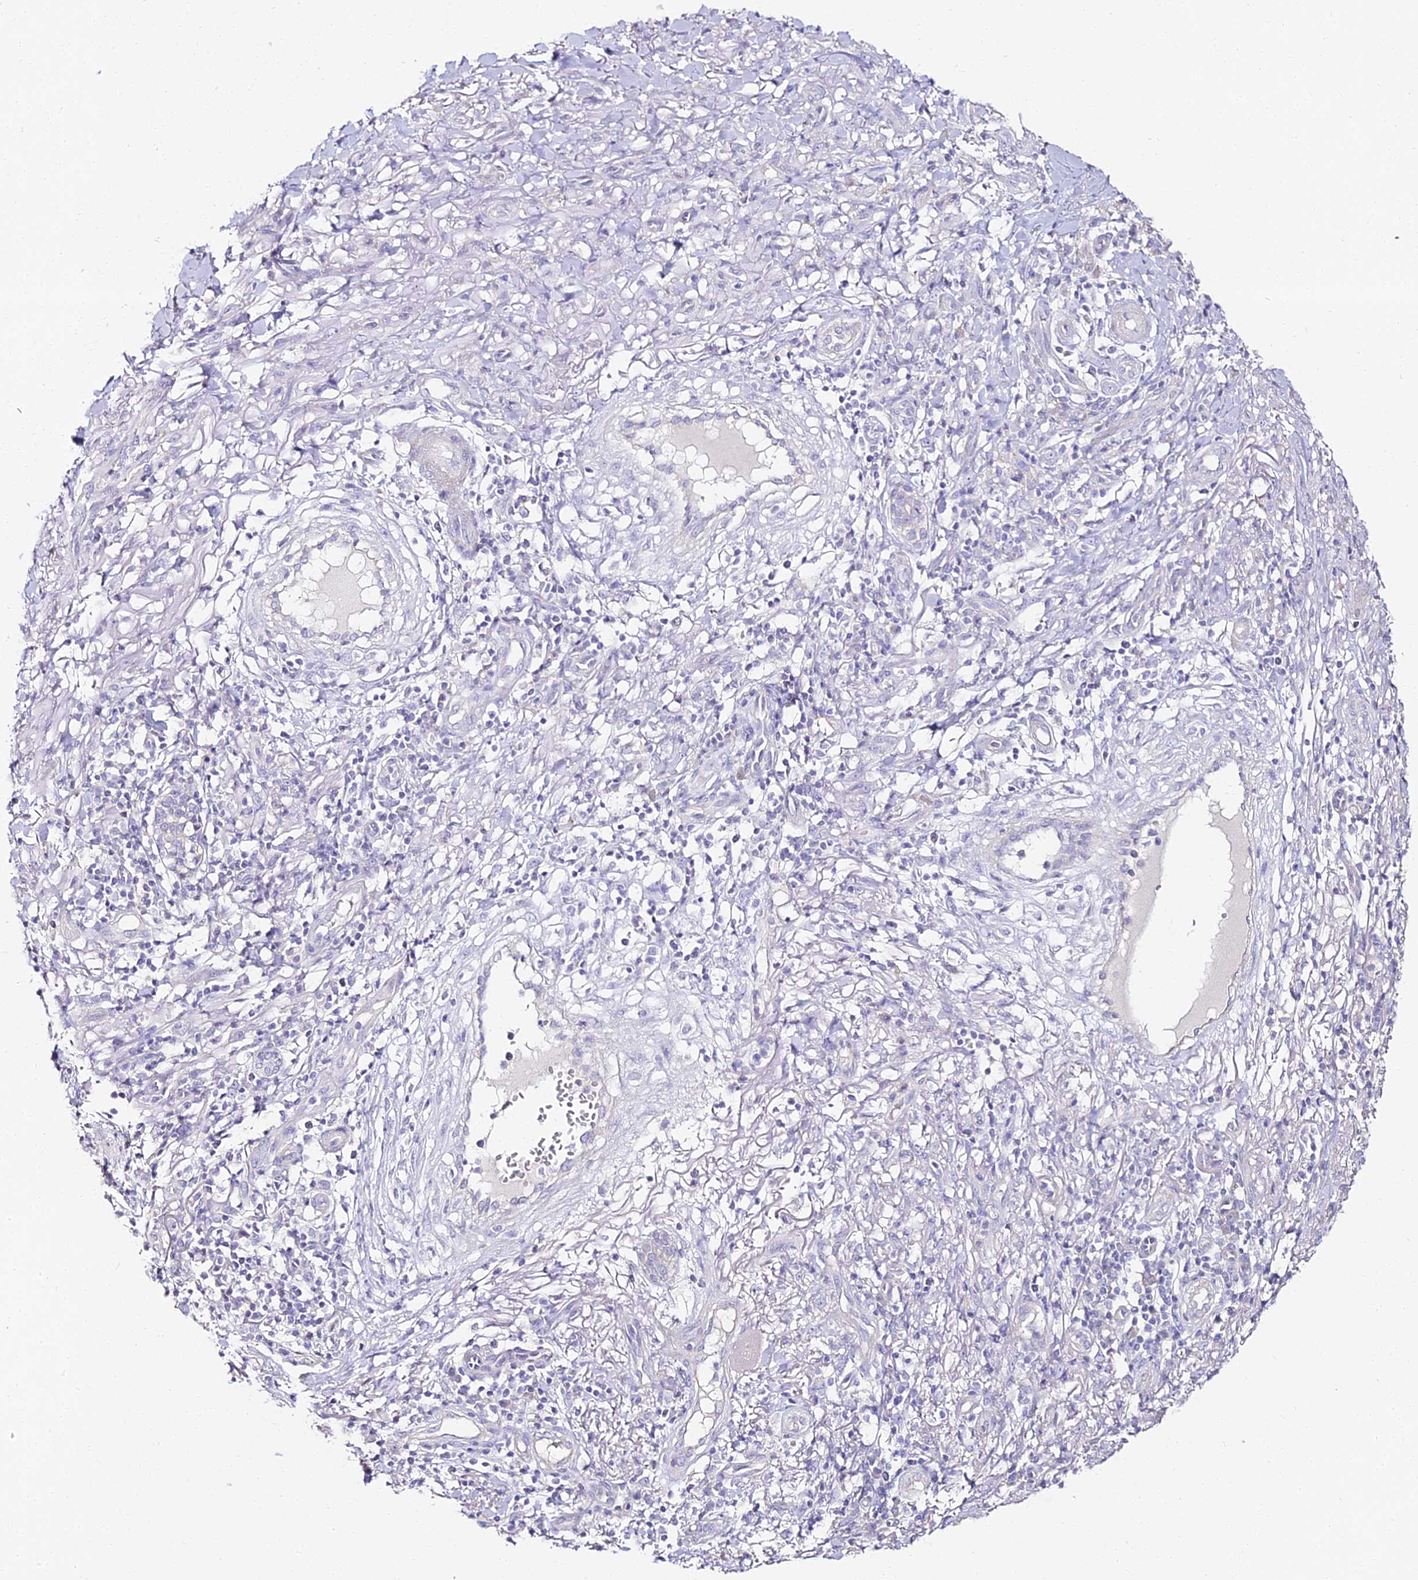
{"staining": {"intensity": "negative", "quantity": "none", "location": "none"}, "tissue": "melanoma", "cell_type": "Tumor cells", "image_type": "cancer", "snomed": [{"axis": "morphology", "description": "Malignant melanoma, NOS"}, {"axis": "topography", "description": "Skin"}], "caption": "The immunohistochemistry (IHC) histopathology image has no significant expression in tumor cells of malignant melanoma tissue.", "gene": "ALPG", "patient": {"sex": "female", "age": 82}}